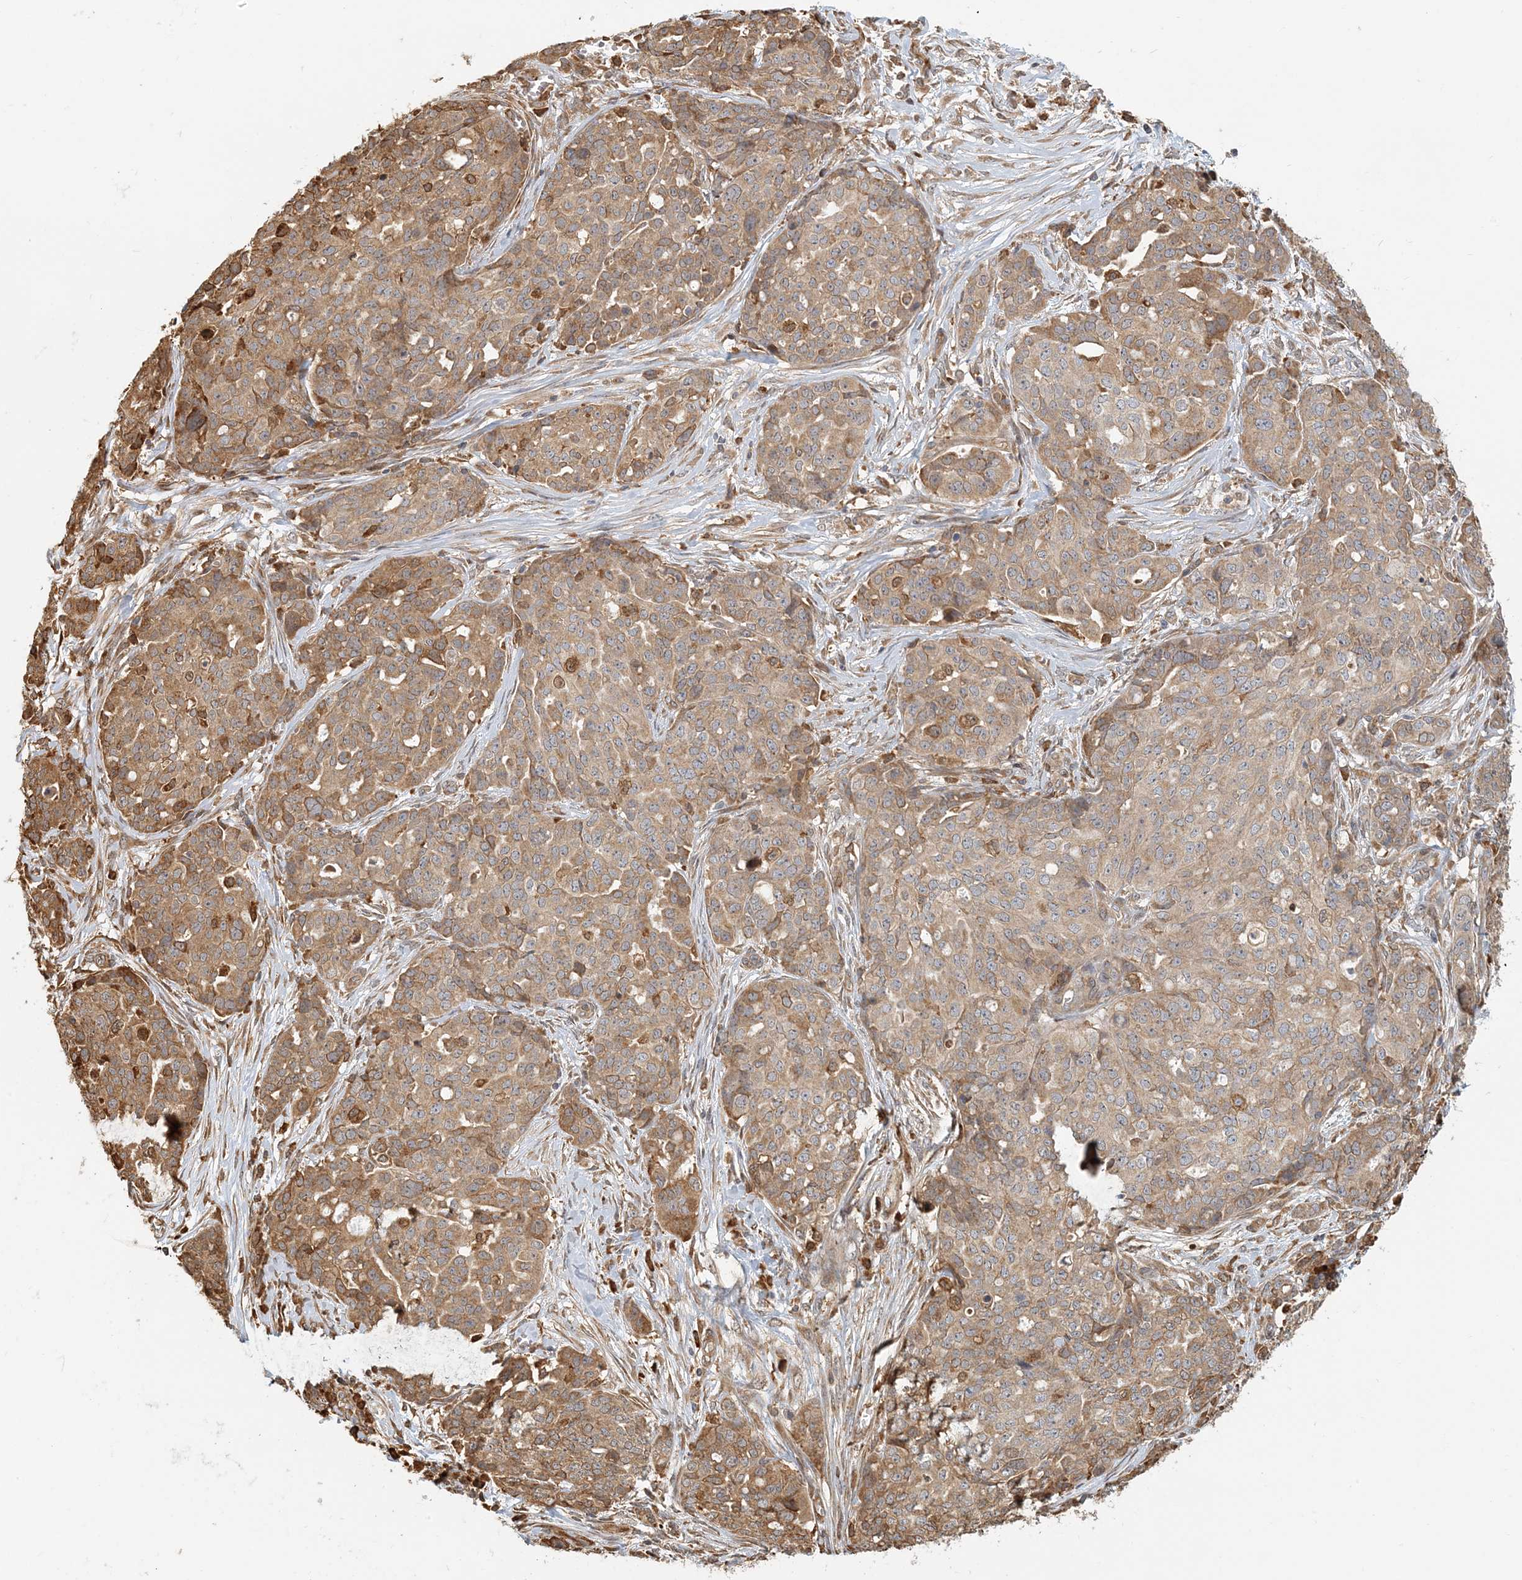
{"staining": {"intensity": "moderate", "quantity": ">75%", "location": "cytoplasmic/membranous"}, "tissue": "ovarian cancer", "cell_type": "Tumor cells", "image_type": "cancer", "snomed": [{"axis": "morphology", "description": "Cystadenocarcinoma, serous, NOS"}, {"axis": "topography", "description": "Soft tissue"}, {"axis": "topography", "description": "Ovary"}], "caption": "Immunohistochemistry (IHC) (DAB) staining of serous cystadenocarcinoma (ovarian) shows moderate cytoplasmic/membranous protein expression in approximately >75% of tumor cells. (DAB IHC, brown staining for protein, blue staining for nuclei).", "gene": "HNMT", "patient": {"sex": "female", "age": 57}}